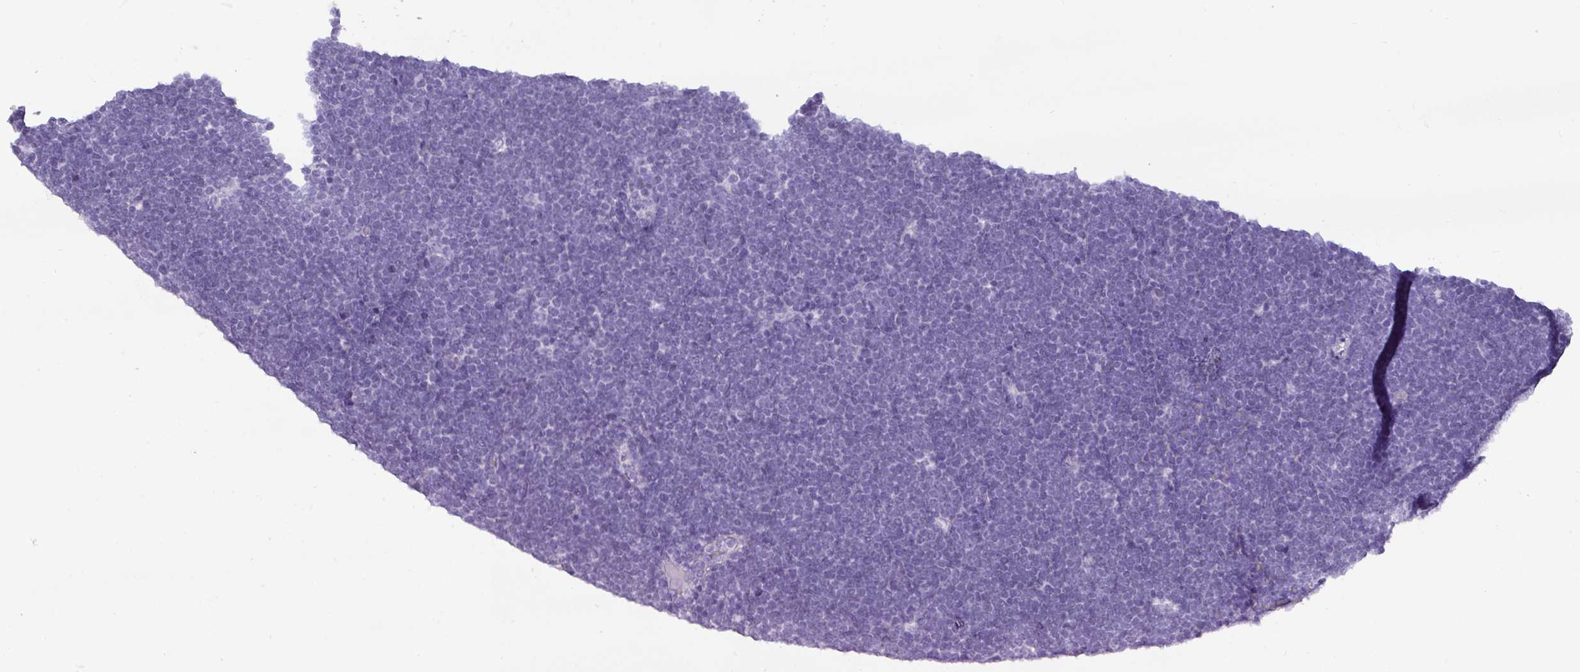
{"staining": {"intensity": "negative", "quantity": "none", "location": "none"}, "tissue": "lymphoma", "cell_type": "Tumor cells", "image_type": "cancer", "snomed": [{"axis": "morphology", "description": "Malignant lymphoma, non-Hodgkin's type, High grade"}, {"axis": "topography", "description": "Lymph node"}], "caption": "Photomicrograph shows no protein expression in tumor cells of malignant lymphoma, non-Hodgkin's type (high-grade) tissue.", "gene": "TMEM91", "patient": {"sex": "male", "age": 13}}